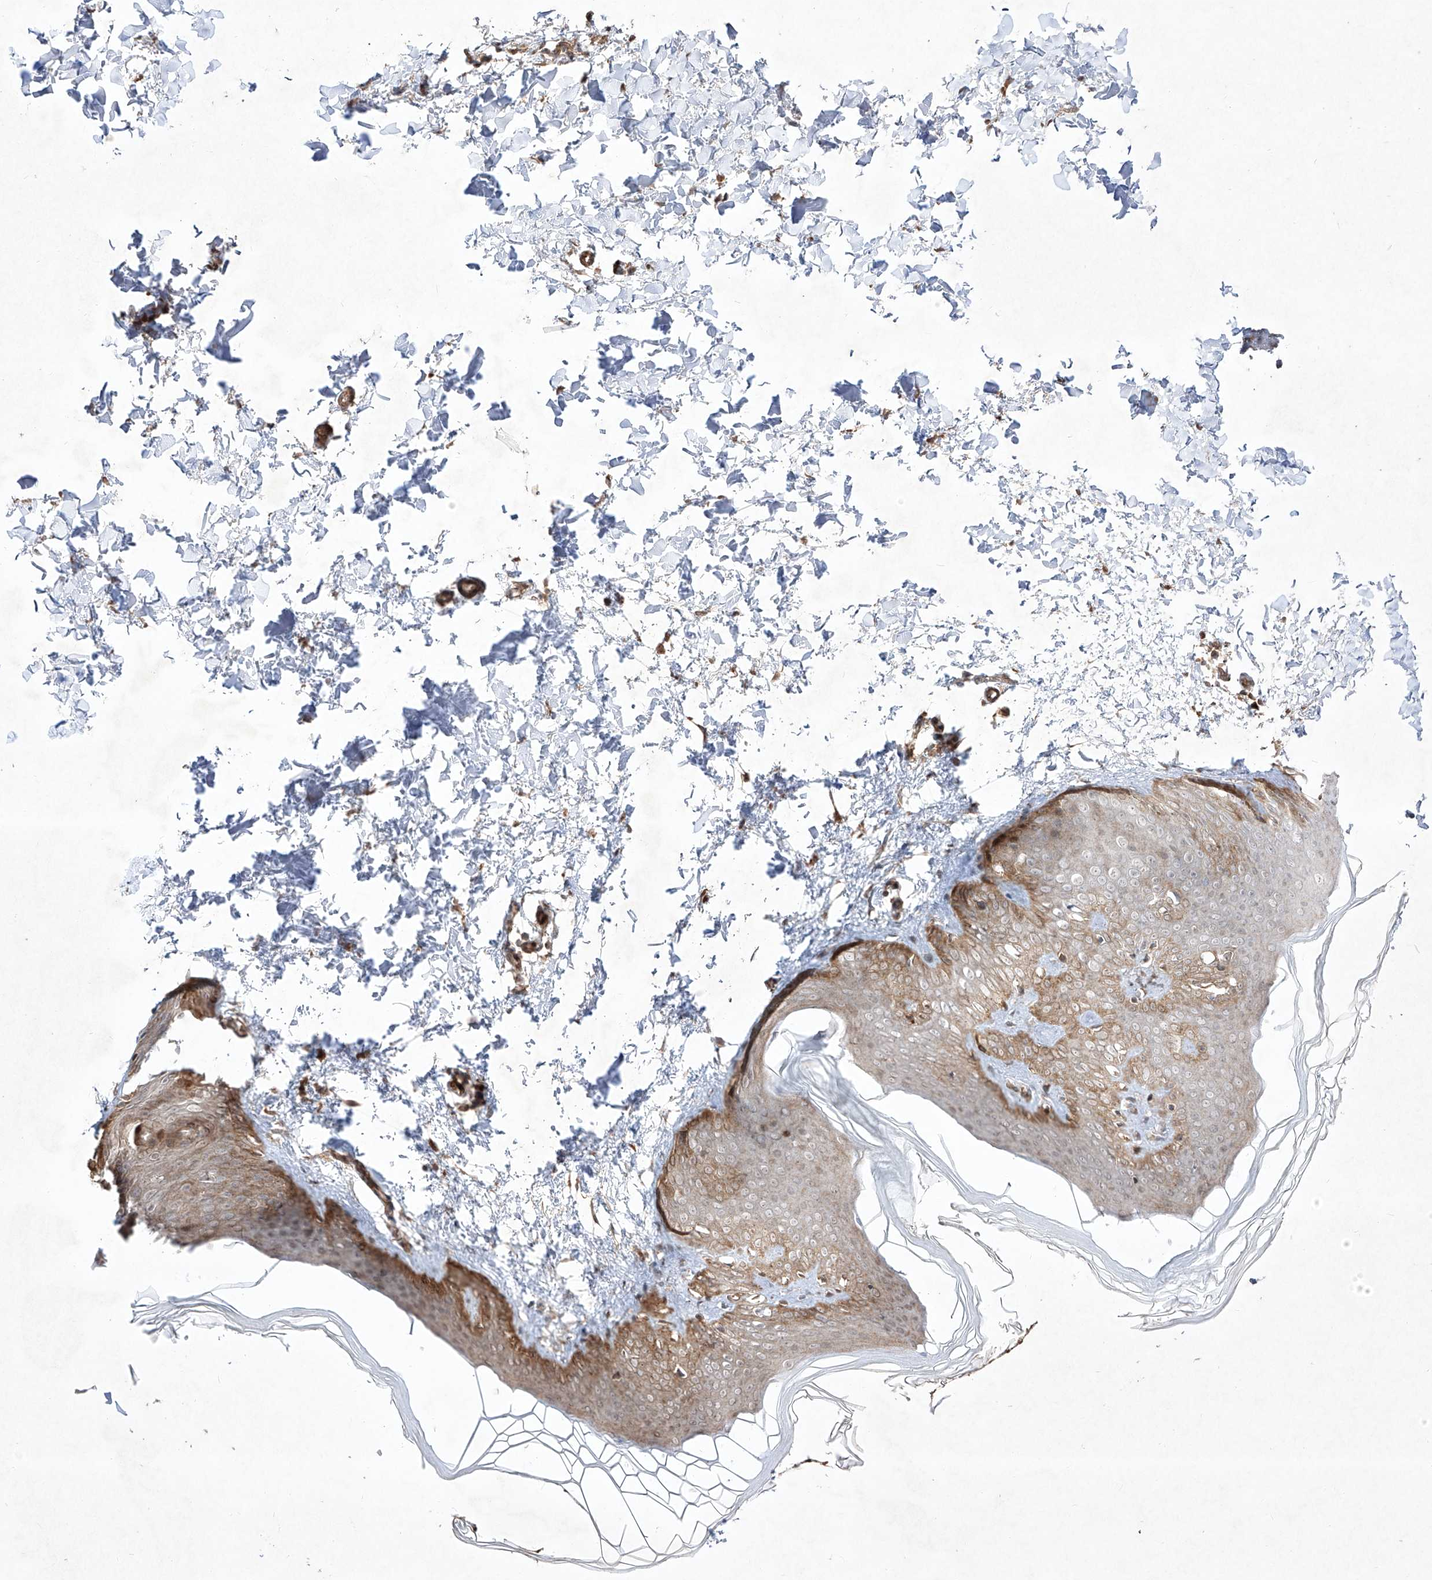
{"staining": {"intensity": "moderate", "quantity": "25%-75%", "location": "cytoplasmic/membranous"}, "tissue": "skin", "cell_type": "Fibroblasts", "image_type": "normal", "snomed": [{"axis": "morphology", "description": "Normal tissue, NOS"}, {"axis": "topography", "description": "Skin"}], "caption": "Skin stained for a protein exhibits moderate cytoplasmic/membranous positivity in fibroblasts. (brown staining indicates protein expression, while blue staining denotes nuclei).", "gene": "KDM1B", "patient": {"sex": "female", "age": 27}}